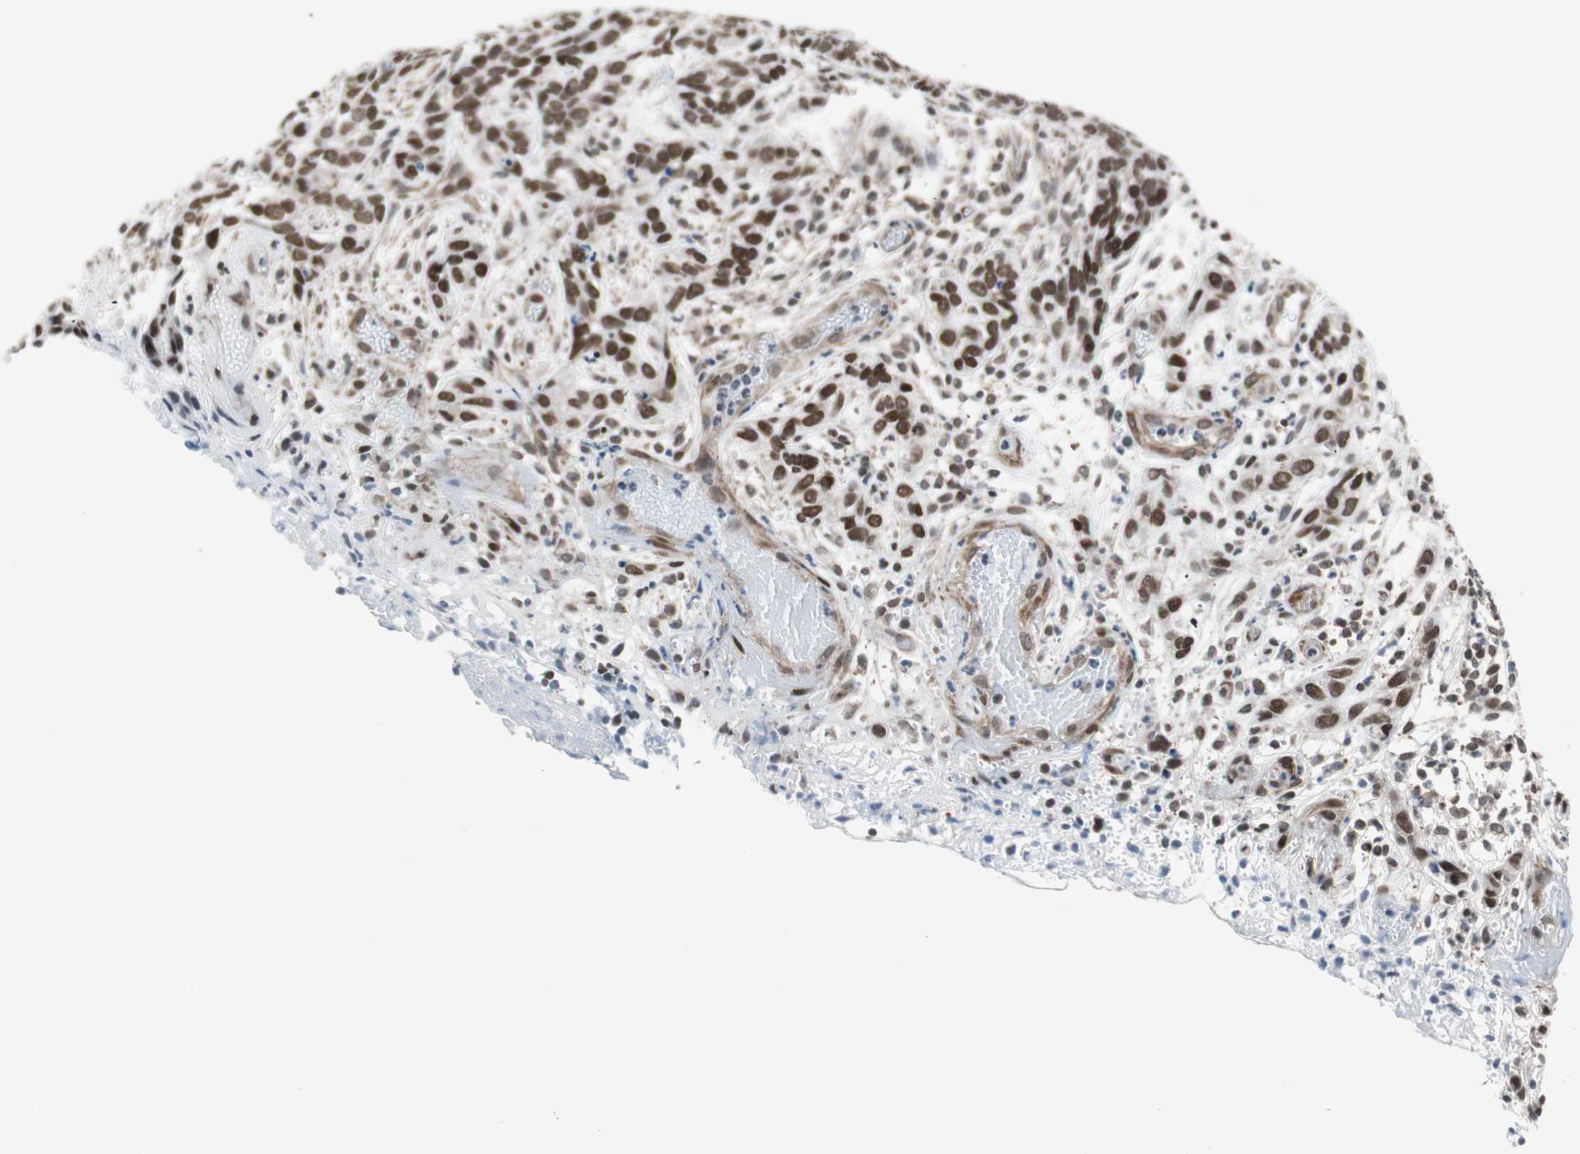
{"staining": {"intensity": "strong", "quantity": ">75%", "location": "cytoplasmic/membranous"}, "tissue": "skin cancer", "cell_type": "Tumor cells", "image_type": "cancer", "snomed": [{"axis": "morphology", "description": "Basal cell carcinoma"}, {"axis": "topography", "description": "Skin"}], "caption": "Immunohistochemical staining of skin basal cell carcinoma demonstrates high levels of strong cytoplasmic/membranous protein staining in about >75% of tumor cells.", "gene": "ZNF512B", "patient": {"sex": "male", "age": 87}}